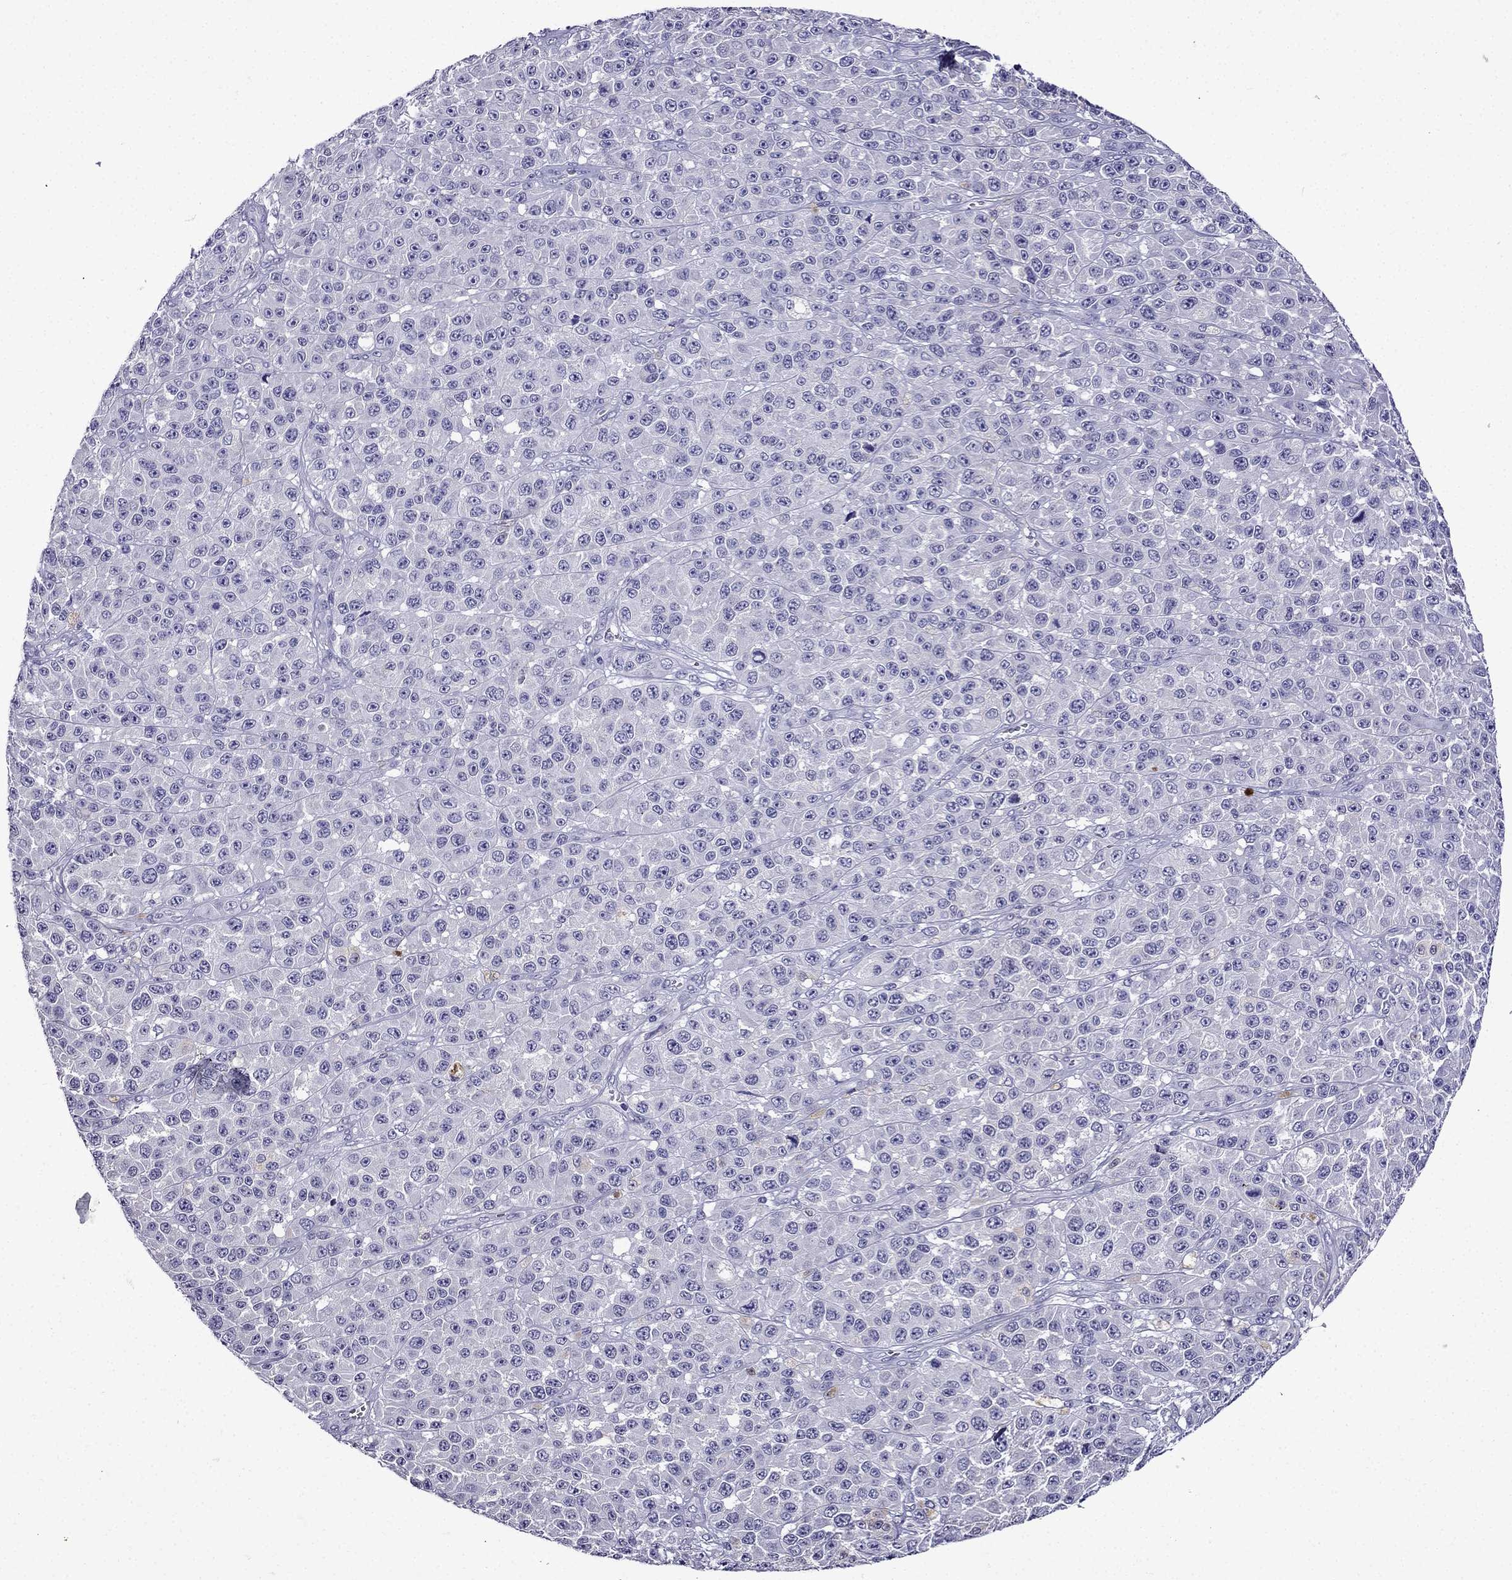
{"staining": {"intensity": "negative", "quantity": "none", "location": "none"}, "tissue": "melanoma", "cell_type": "Tumor cells", "image_type": "cancer", "snomed": [{"axis": "morphology", "description": "Malignant melanoma, NOS"}, {"axis": "topography", "description": "Skin"}], "caption": "Histopathology image shows no significant protein staining in tumor cells of melanoma. (DAB IHC with hematoxylin counter stain).", "gene": "DNAH17", "patient": {"sex": "female", "age": 58}}